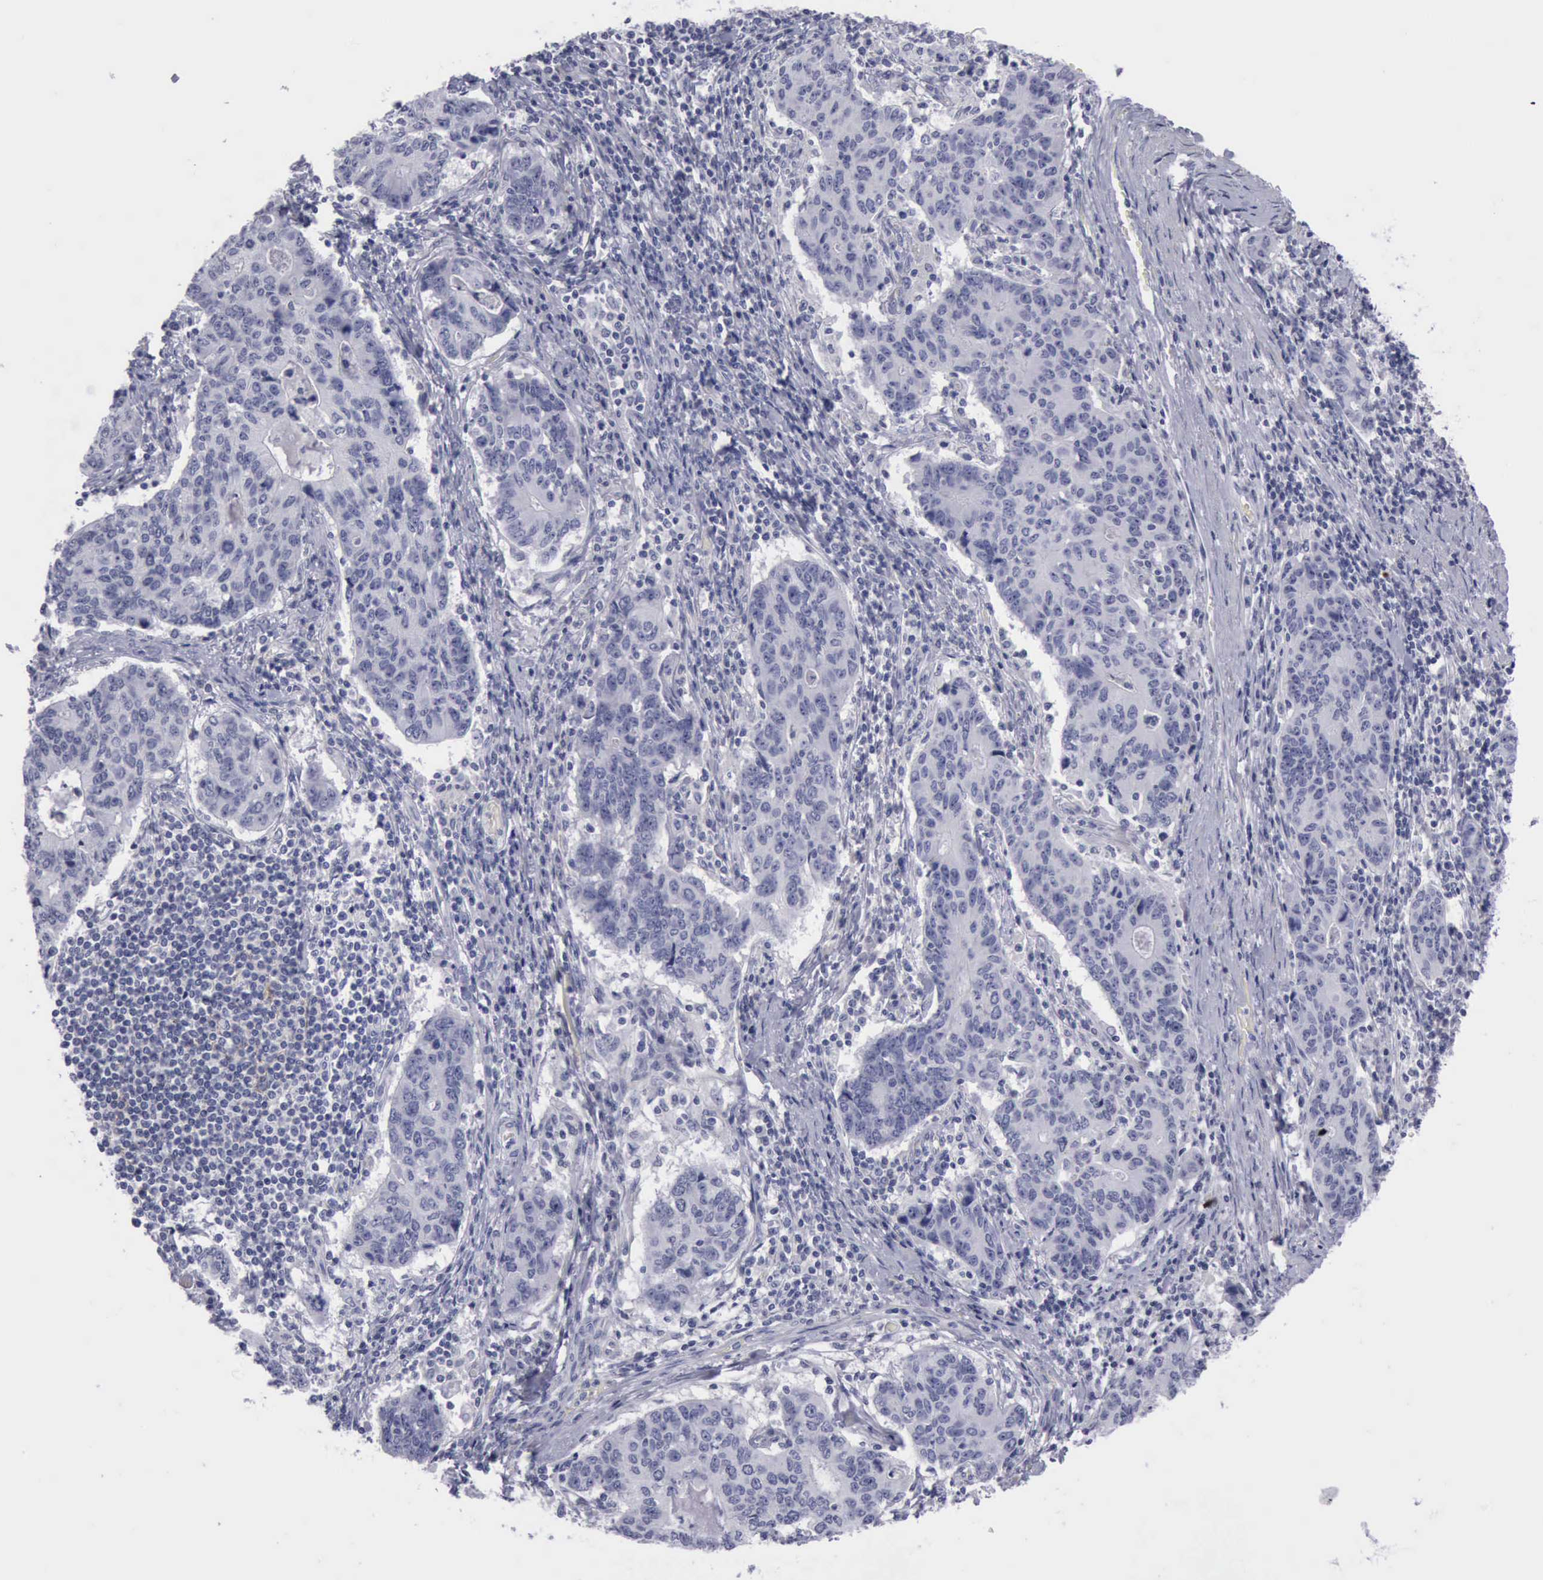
{"staining": {"intensity": "negative", "quantity": "none", "location": "none"}, "tissue": "stomach cancer", "cell_type": "Tumor cells", "image_type": "cancer", "snomed": [{"axis": "morphology", "description": "Adenocarcinoma, NOS"}, {"axis": "topography", "description": "Esophagus"}, {"axis": "topography", "description": "Stomach"}], "caption": "Histopathology image shows no significant protein expression in tumor cells of stomach cancer.", "gene": "CDH2", "patient": {"sex": "male", "age": 74}}